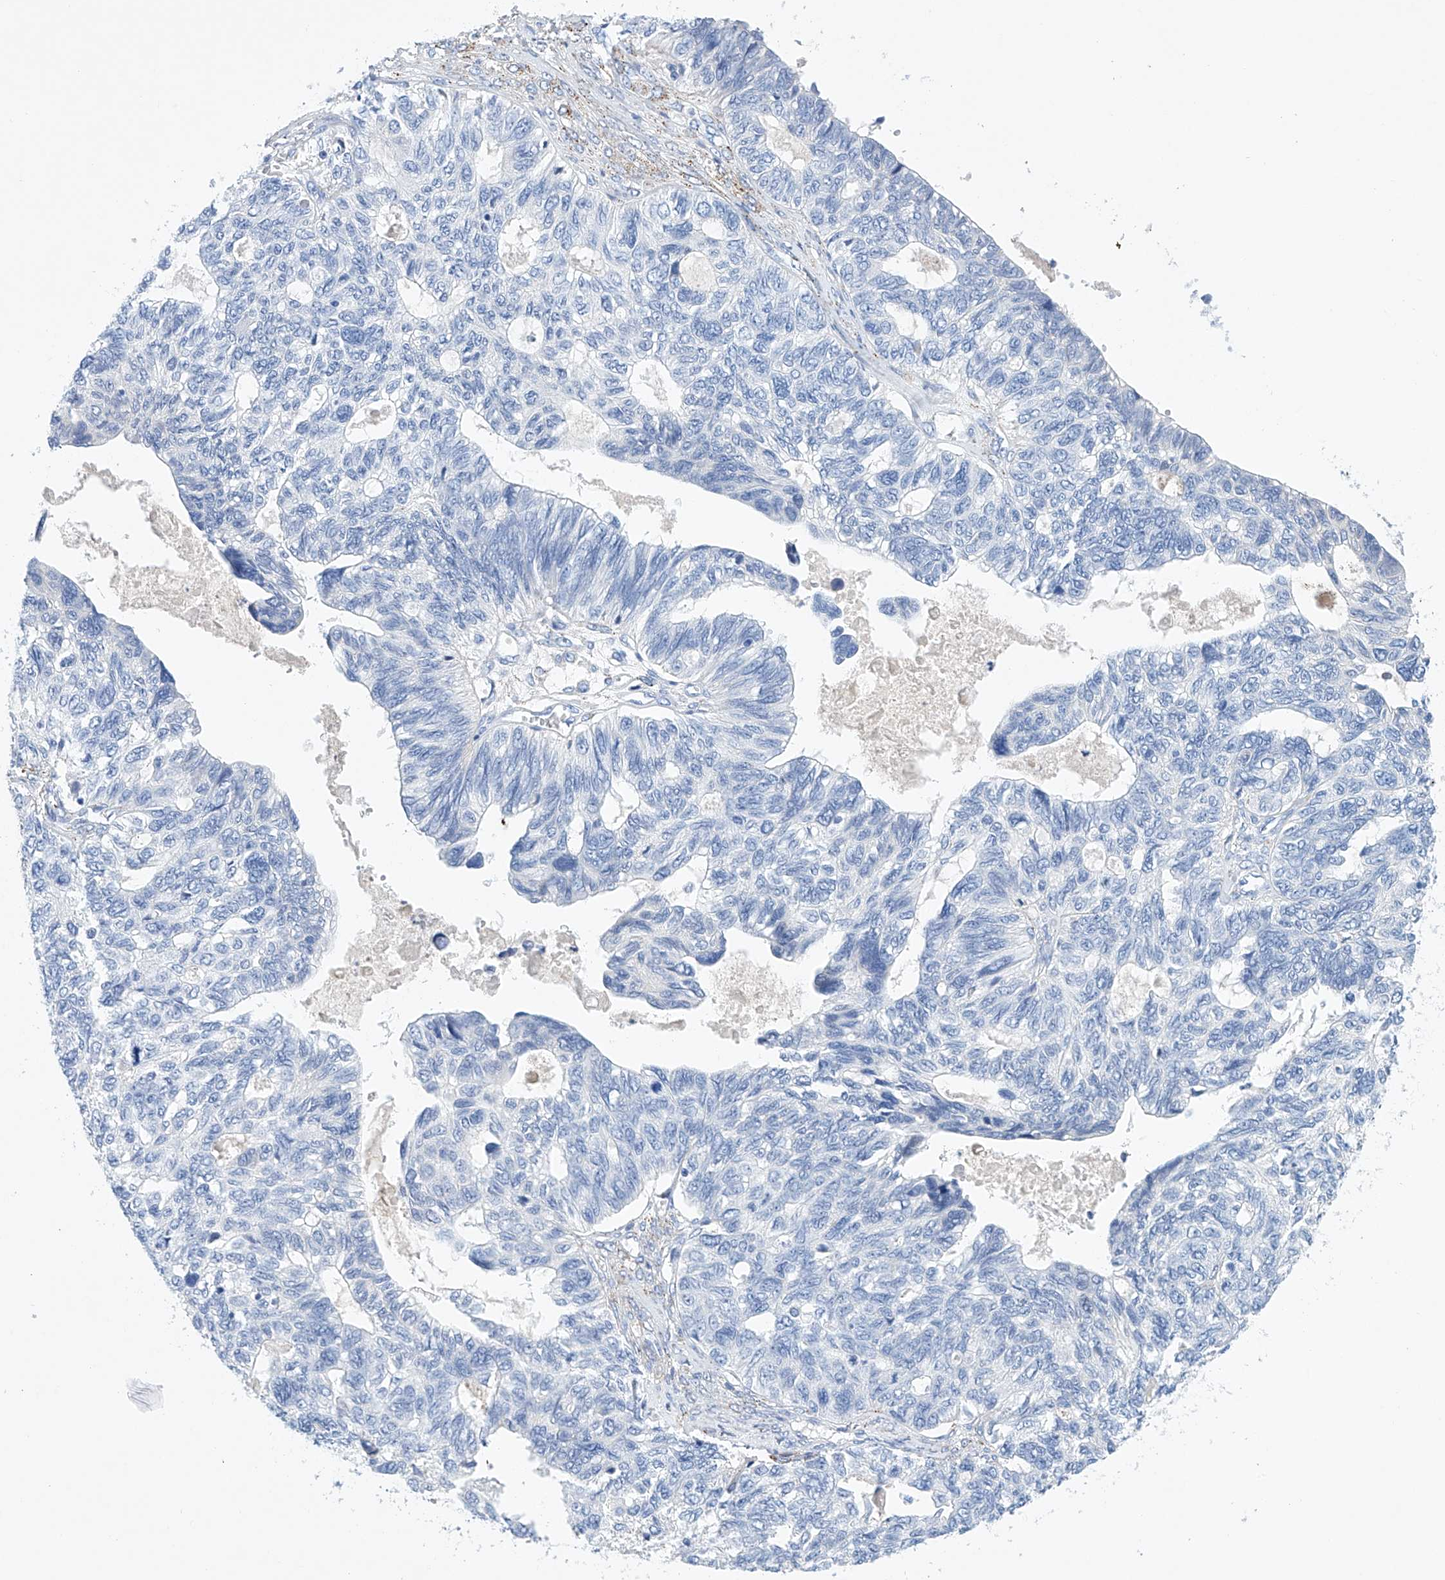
{"staining": {"intensity": "negative", "quantity": "none", "location": "none"}, "tissue": "ovarian cancer", "cell_type": "Tumor cells", "image_type": "cancer", "snomed": [{"axis": "morphology", "description": "Cystadenocarcinoma, serous, NOS"}, {"axis": "topography", "description": "Ovary"}], "caption": "Tumor cells show no significant protein positivity in ovarian serous cystadenocarcinoma.", "gene": "LURAP1", "patient": {"sex": "female", "age": 79}}